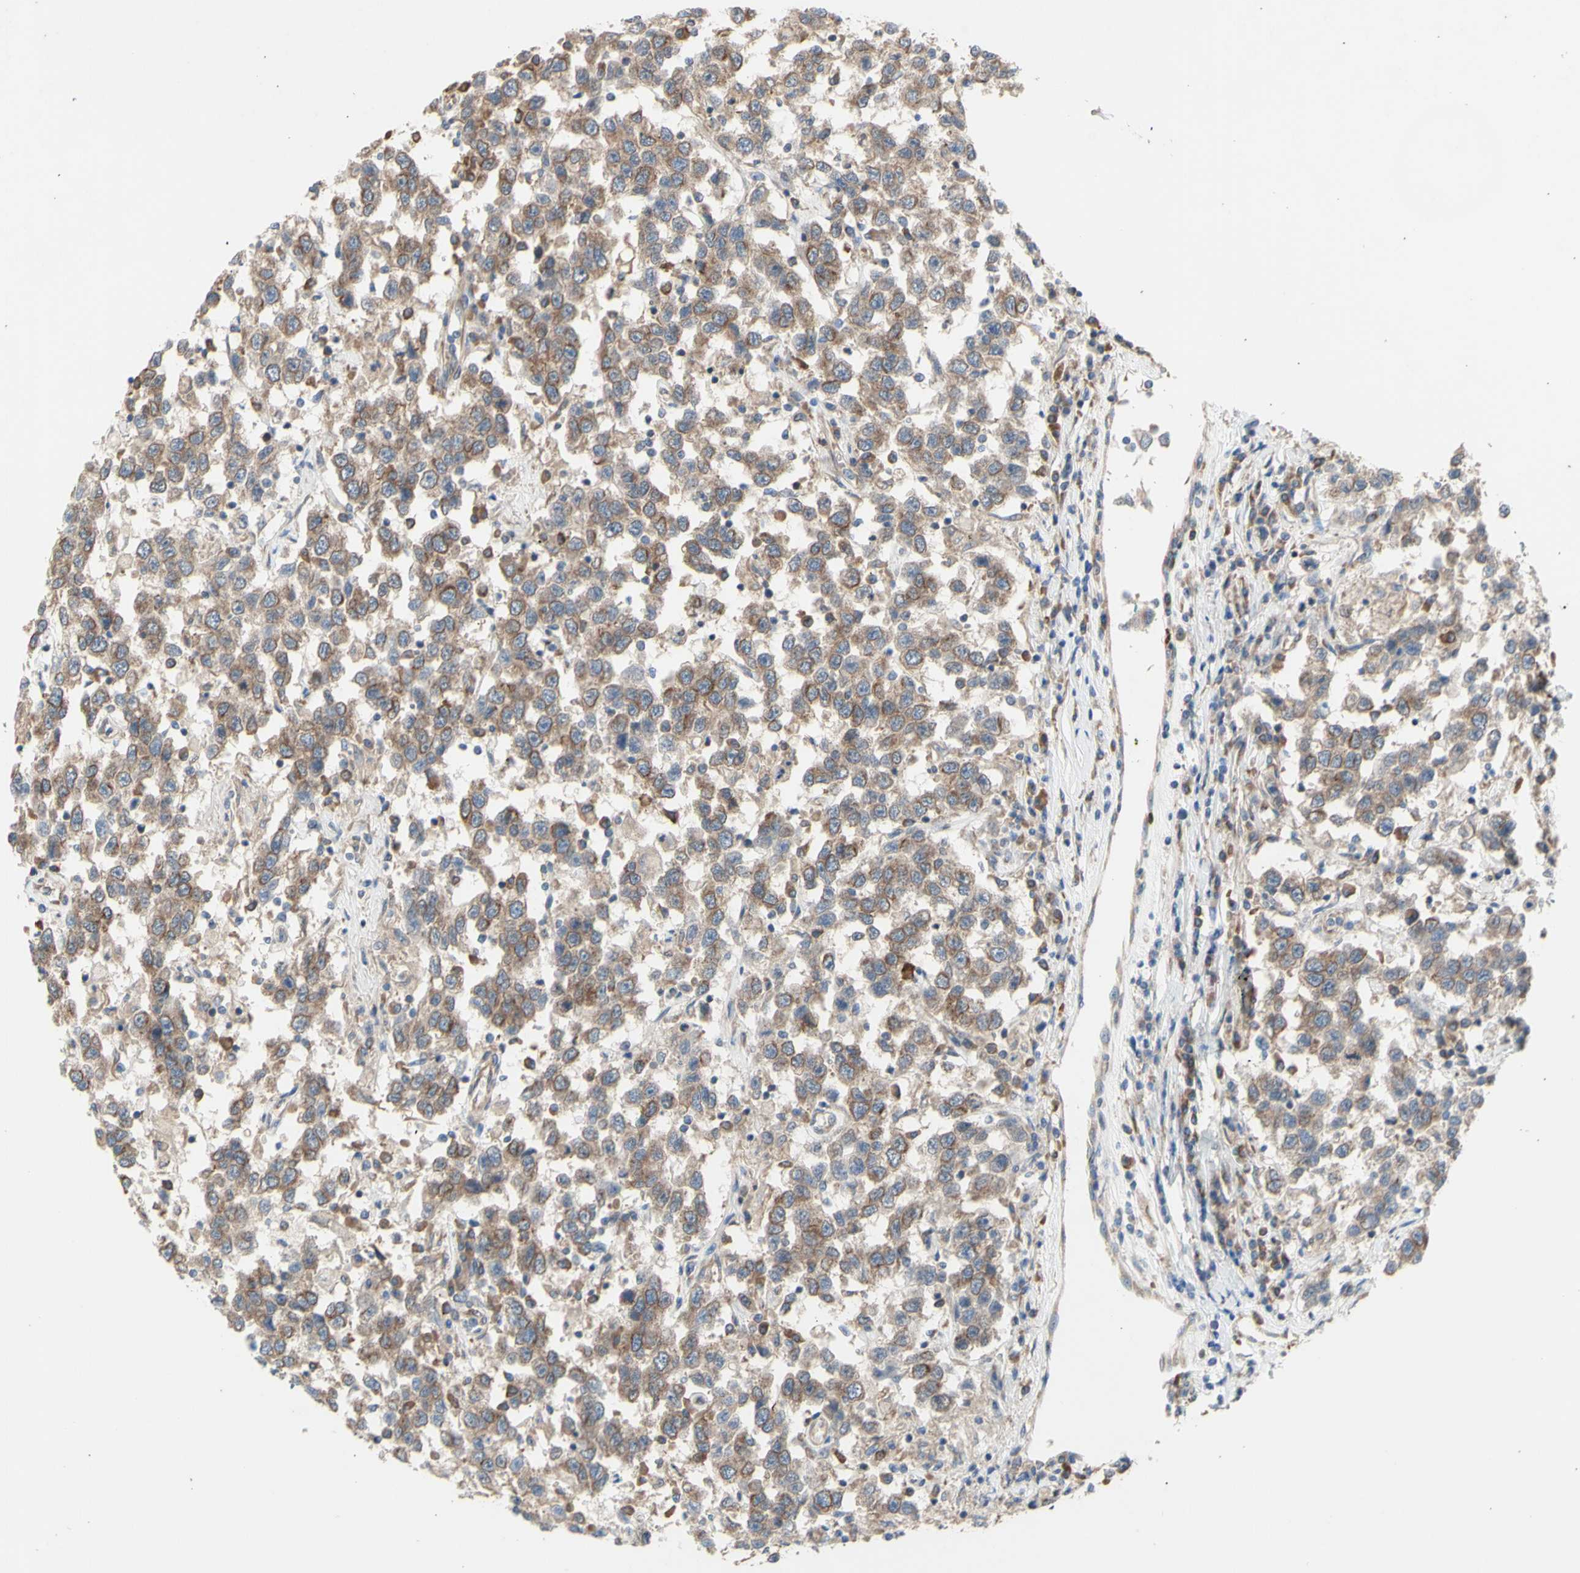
{"staining": {"intensity": "moderate", "quantity": ">75%", "location": "cytoplasmic/membranous"}, "tissue": "testis cancer", "cell_type": "Tumor cells", "image_type": "cancer", "snomed": [{"axis": "morphology", "description": "Seminoma, NOS"}, {"axis": "topography", "description": "Testis"}], "caption": "An immunohistochemistry (IHC) image of neoplastic tissue is shown. Protein staining in brown highlights moderate cytoplasmic/membranous positivity in testis cancer (seminoma) within tumor cells.", "gene": "KLC1", "patient": {"sex": "male", "age": 41}}